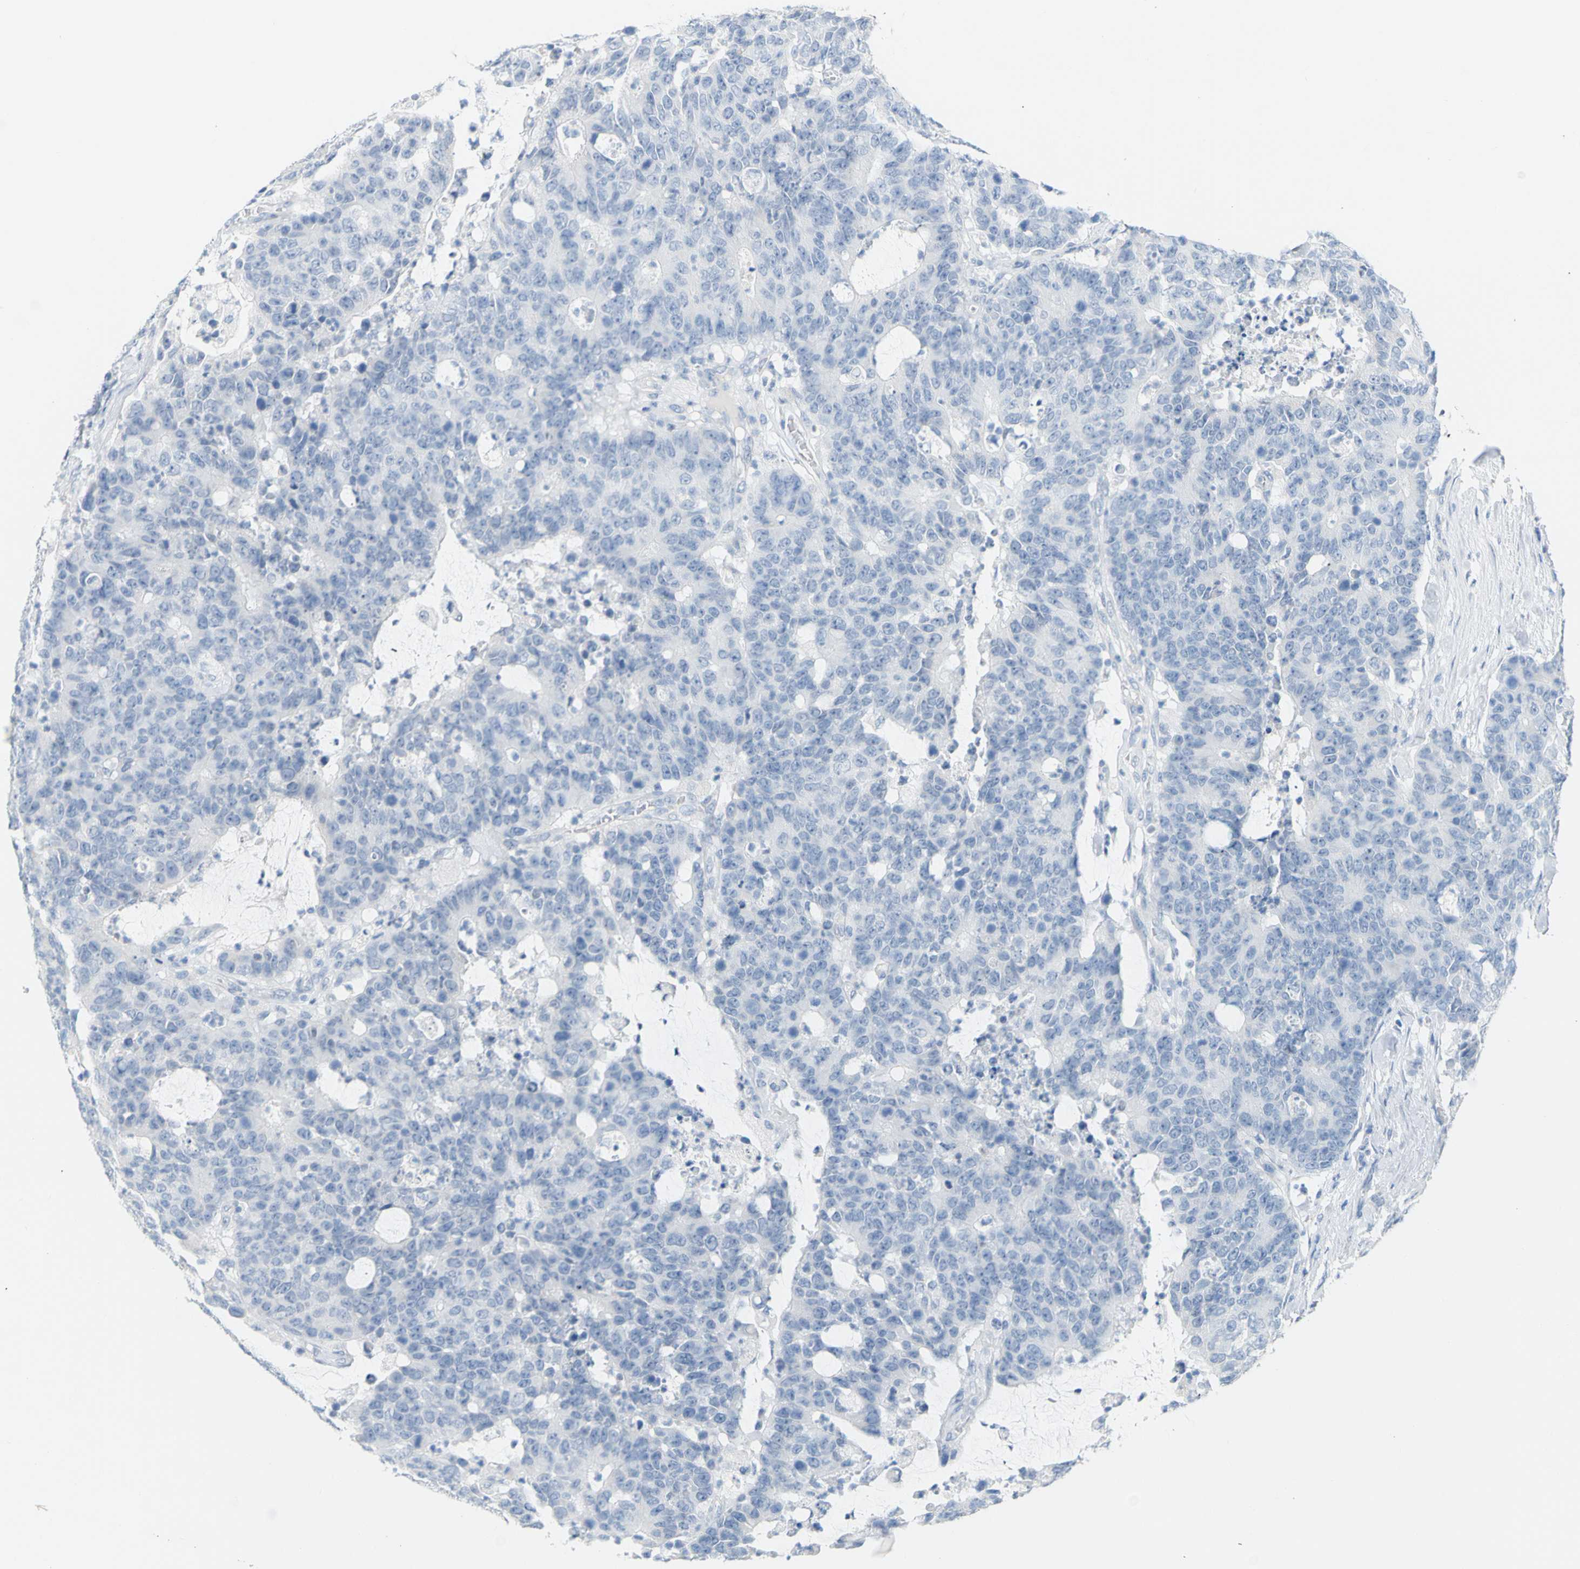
{"staining": {"intensity": "negative", "quantity": "none", "location": "none"}, "tissue": "colorectal cancer", "cell_type": "Tumor cells", "image_type": "cancer", "snomed": [{"axis": "morphology", "description": "Adenocarcinoma, NOS"}, {"axis": "topography", "description": "Colon"}], "caption": "A high-resolution photomicrograph shows immunohistochemistry staining of colorectal adenocarcinoma, which reveals no significant positivity in tumor cells.", "gene": "OPN1SW", "patient": {"sex": "female", "age": 86}}